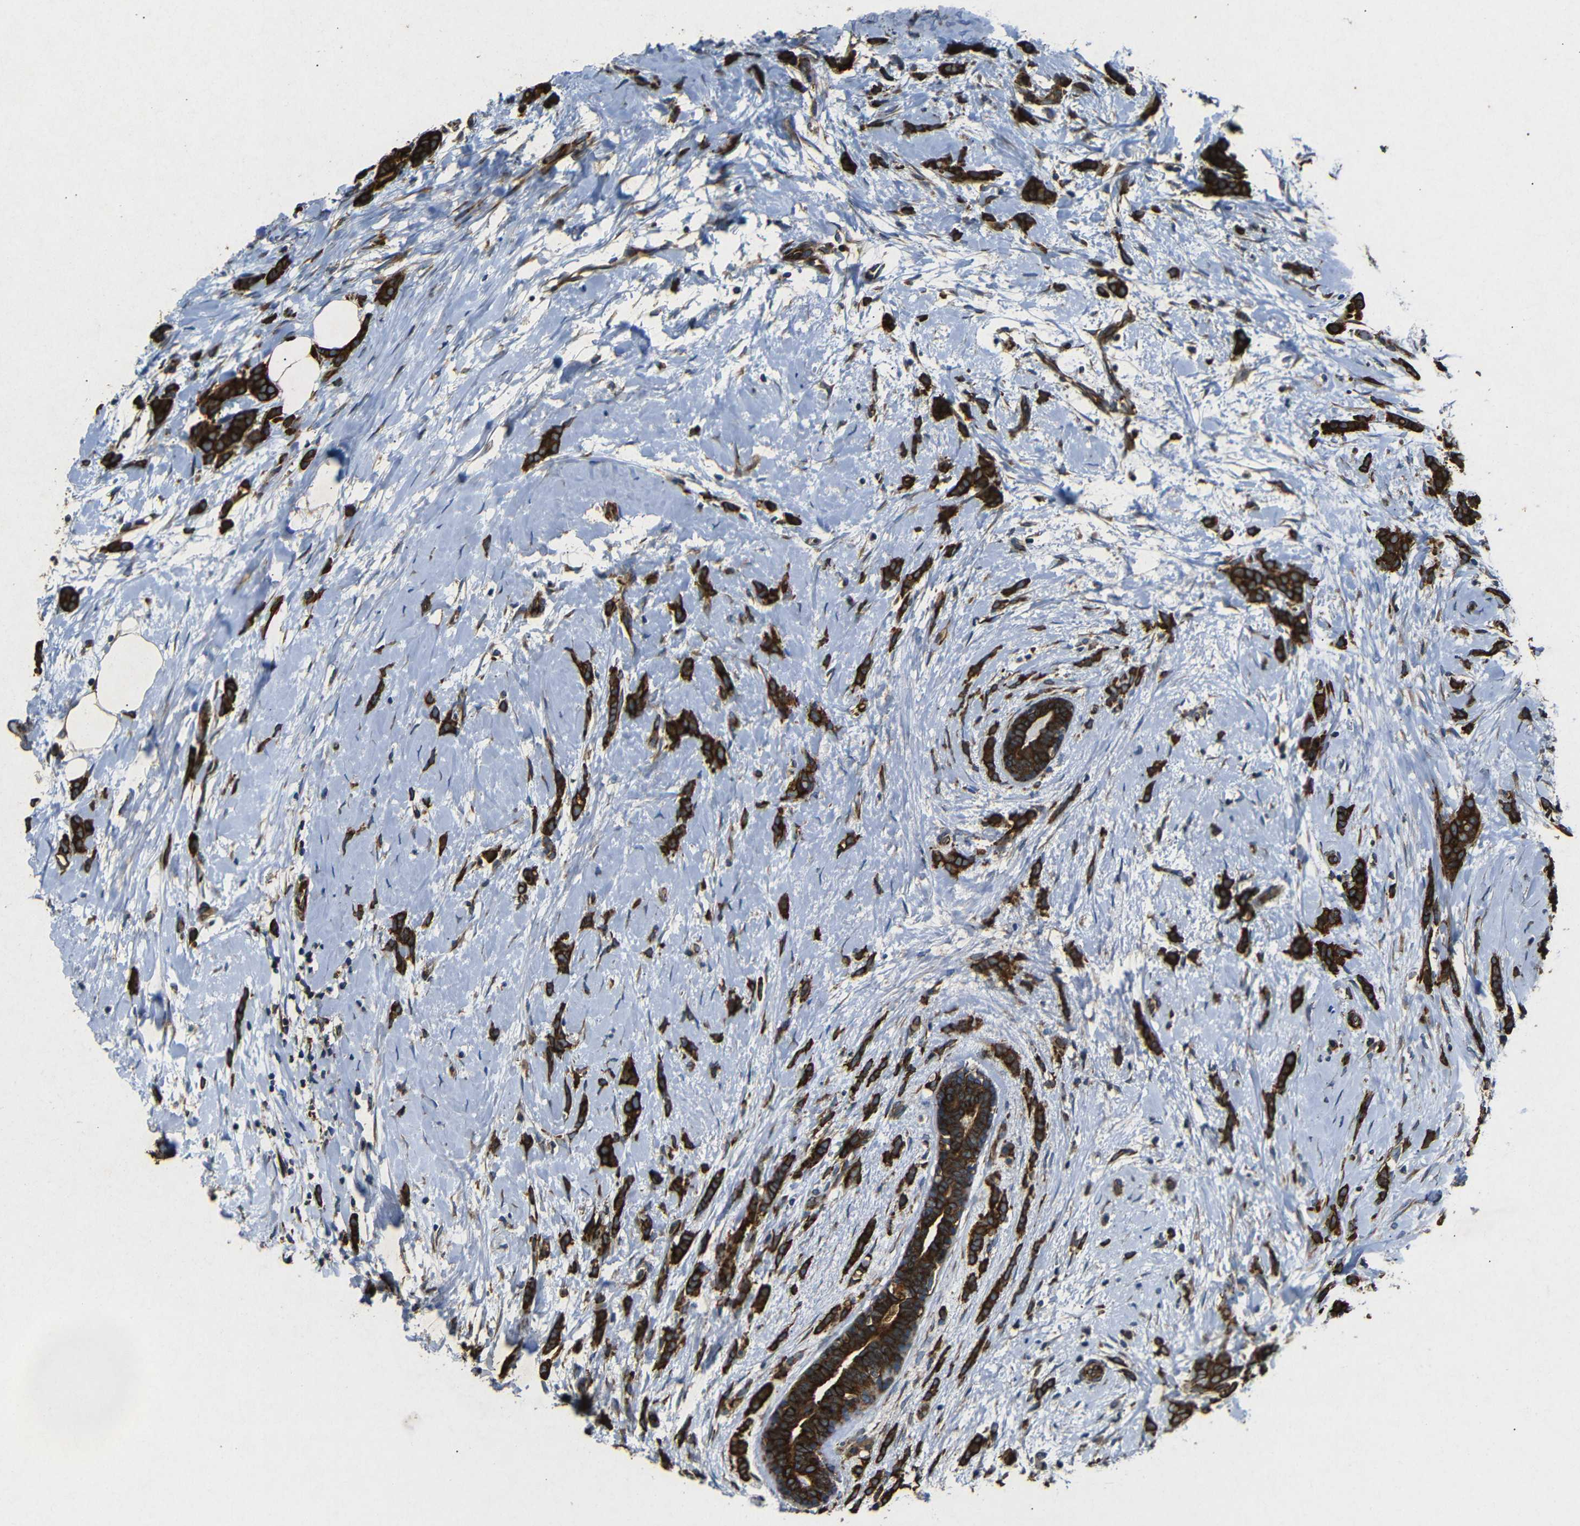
{"staining": {"intensity": "strong", "quantity": ">75%", "location": "cytoplasmic/membranous"}, "tissue": "breast cancer", "cell_type": "Tumor cells", "image_type": "cancer", "snomed": [{"axis": "morphology", "description": "Lobular carcinoma, in situ"}, {"axis": "morphology", "description": "Lobular carcinoma"}, {"axis": "topography", "description": "Breast"}], "caption": "Immunohistochemistry of human breast cancer reveals high levels of strong cytoplasmic/membranous staining in approximately >75% of tumor cells.", "gene": "BTF3", "patient": {"sex": "female", "age": 41}}